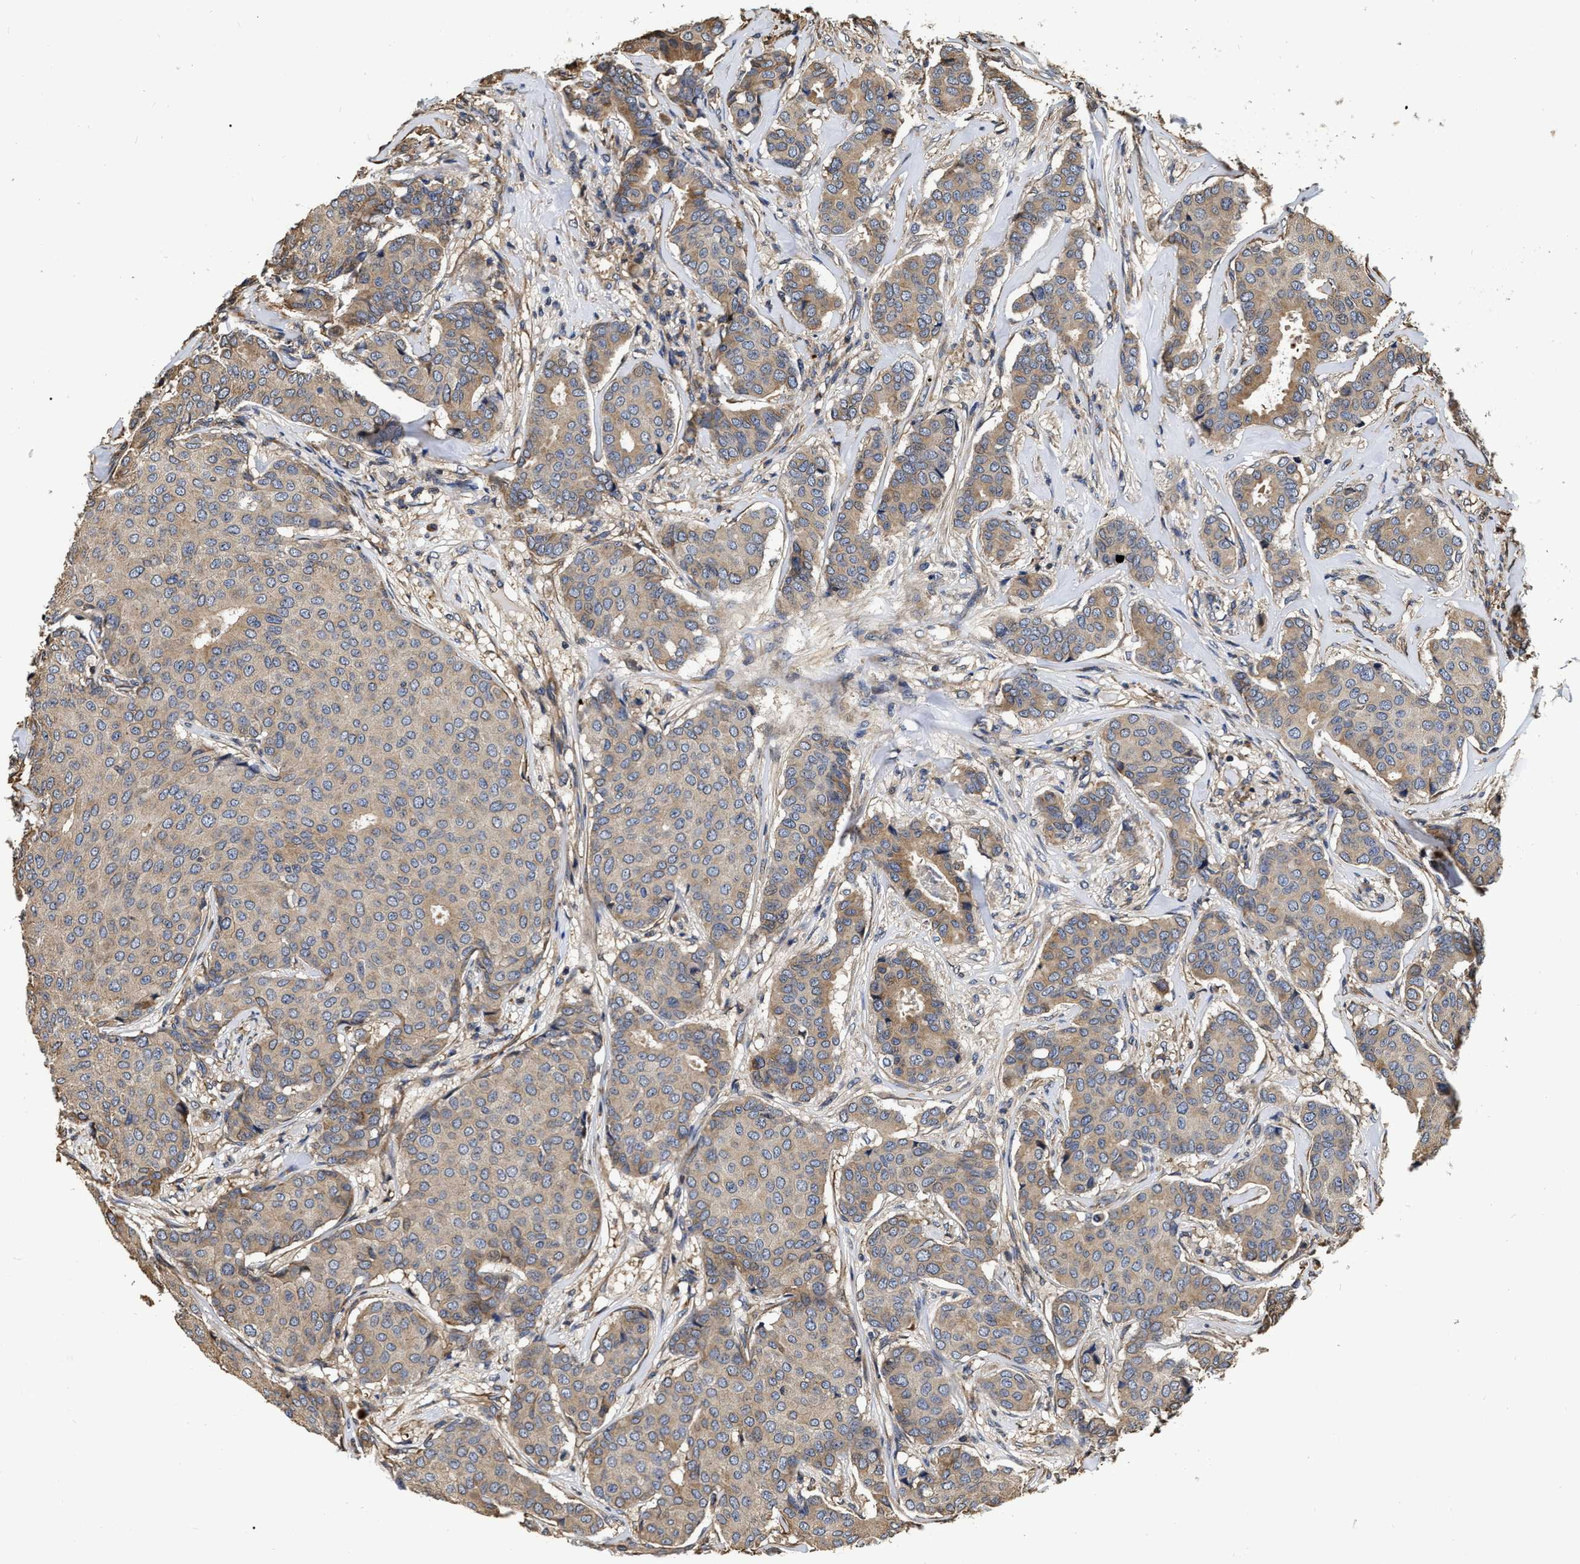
{"staining": {"intensity": "weak", "quantity": ">75%", "location": "cytoplasmic/membranous"}, "tissue": "breast cancer", "cell_type": "Tumor cells", "image_type": "cancer", "snomed": [{"axis": "morphology", "description": "Duct carcinoma"}, {"axis": "topography", "description": "Breast"}], "caption": "Approximately >75% of tumor cells in breast cancer reveal weak cytoplasmic/membranous protein positivity as visualized by brown immunohistochemical staining.", "gene": "ABCG8", "patient": {"sex": "female", "age": 75}}